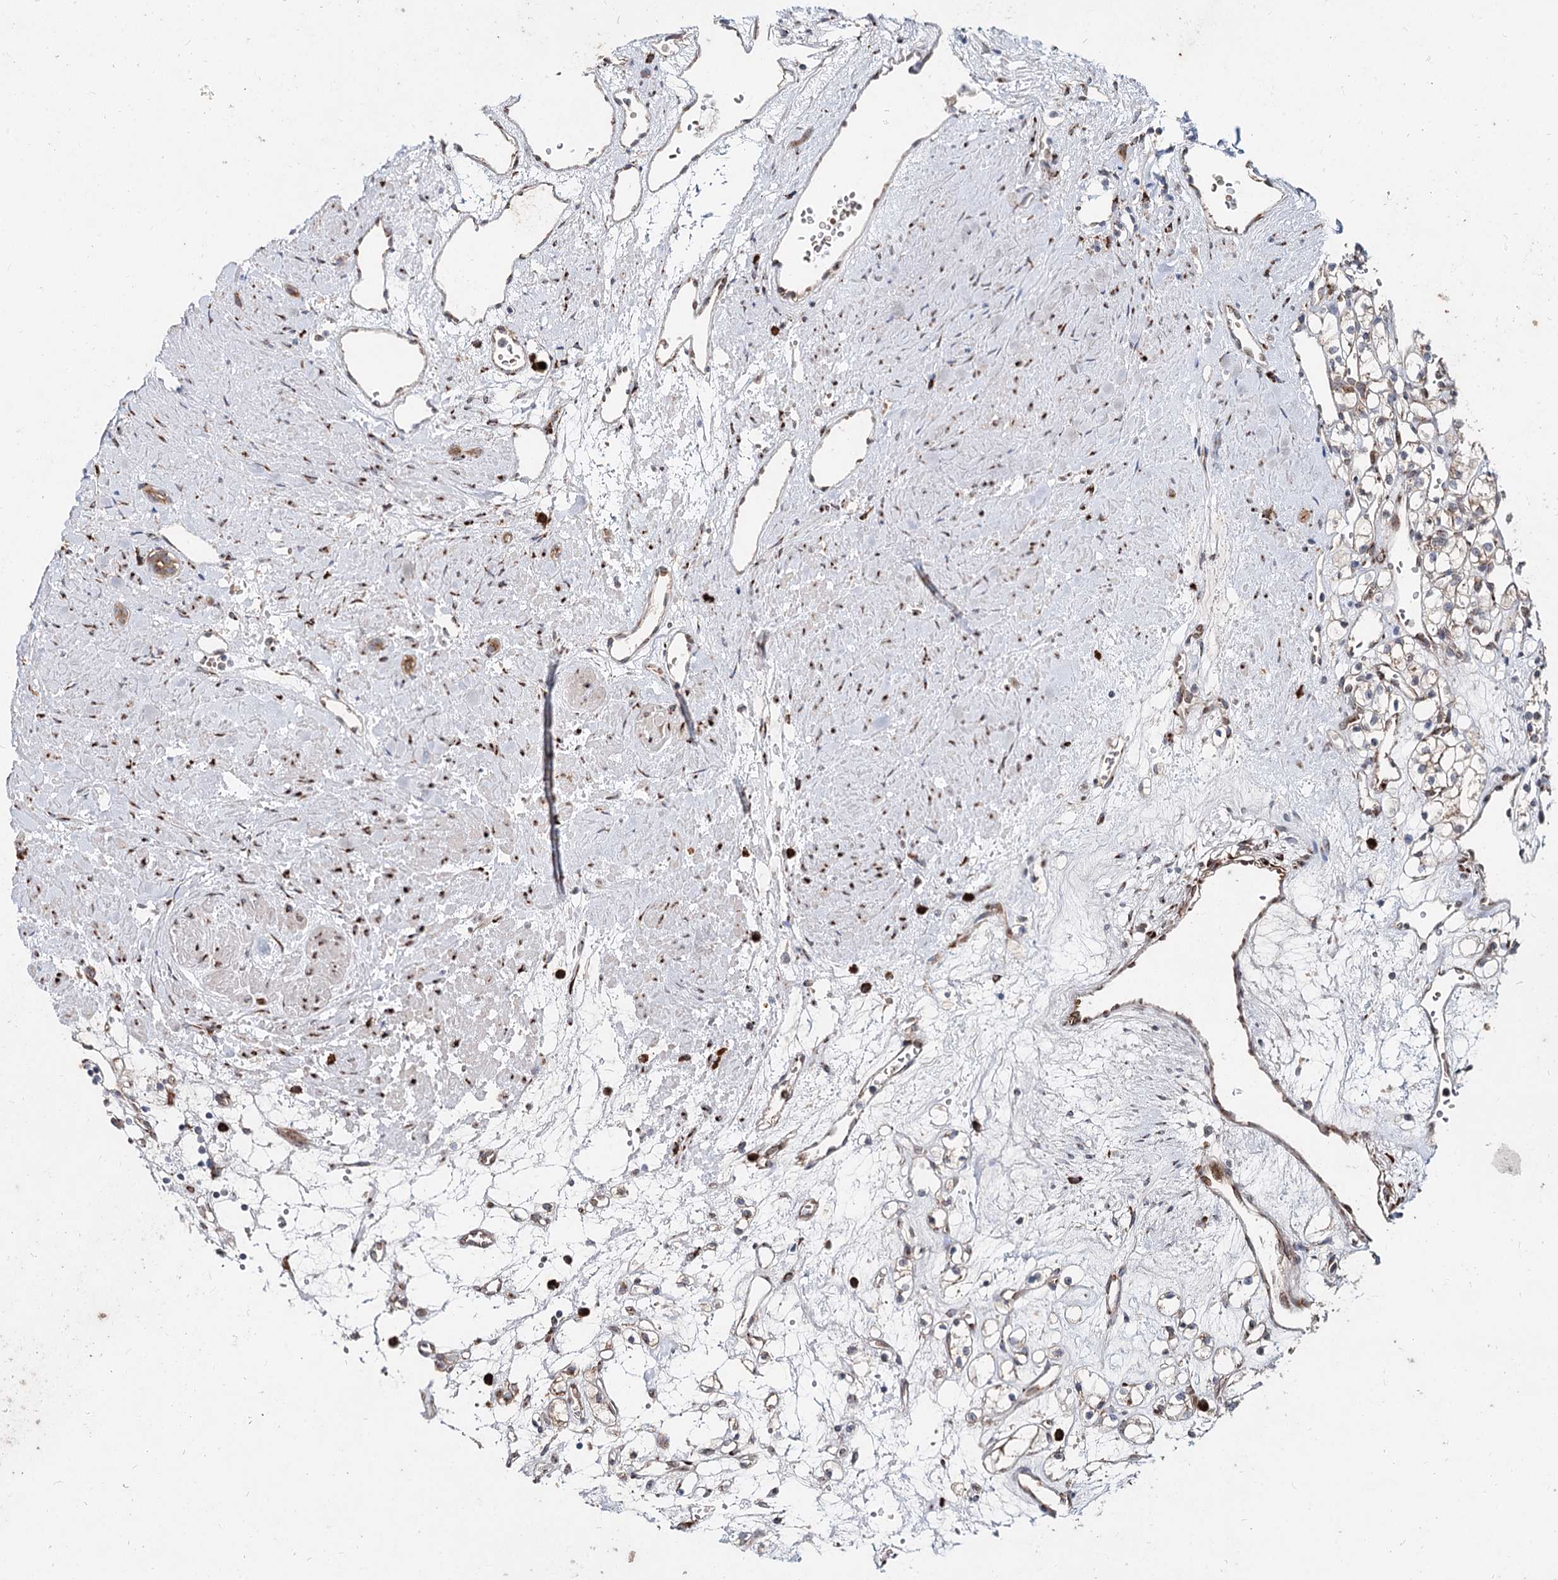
{"staining": {"intensity": "weak", "quantity": "<25%", "location": "cytoplasmic/membranous"}, "tissue": "renal cancer", "cell_type": "Tumor cells", "image_type": "cancer", "snomed": [{"axis": "morphology", "description": "Adenocarcinoma, NOS"}, {"axis": "topography", "description": "Kidney"}], "caption": "There is no significant positivity in tumor cells of renal cancer (adenocarcinoma).", "gene": "SPART", "patient": {"sex": "female", "age": 59}}